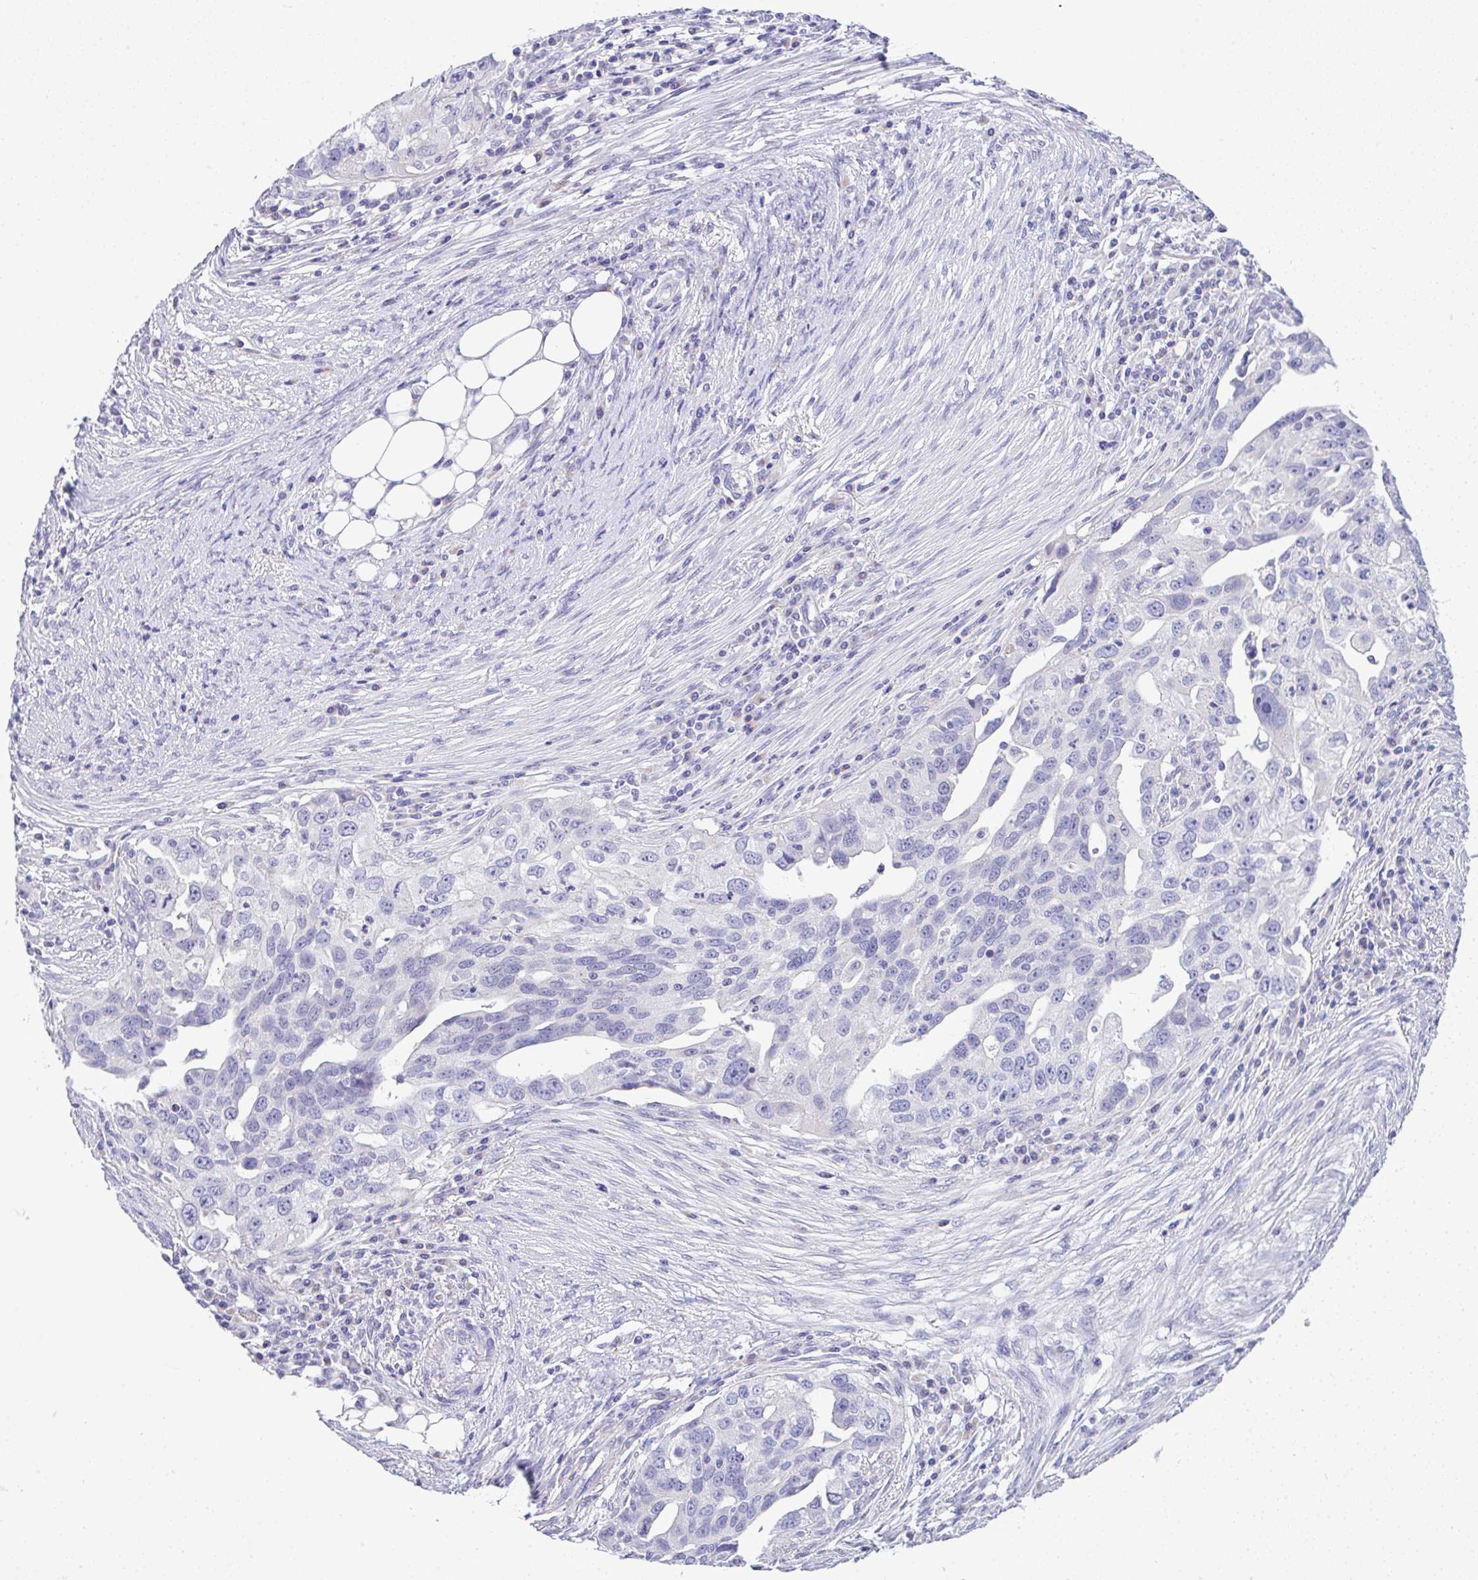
{"staining": {"intensity": "negative", "quantity": "none", "location": "none"}, "tissue": "ovarian cancer", "cell_type": "Tumor cells", "image_type": "cancer", "snomed": [{"axis": "morphology", "description": "Carcinoma, endometroid"}, {"axis": "morphology", "description": "Cystadenocarcinoma, serous, NOS"}, {"axis": "topography", "description": "Ovary"}], "caption": "Tumor cells are negative for brown protein staining in ovarian endometroid carcinoma. The staining was performed using DAB to visualize the protein expression in brown, while the nuclei were stained in blue with hematoxylin (Magnification: 20x).", "gene": "SERPINE3", "patient": {"sex": "female", "age": 45}}